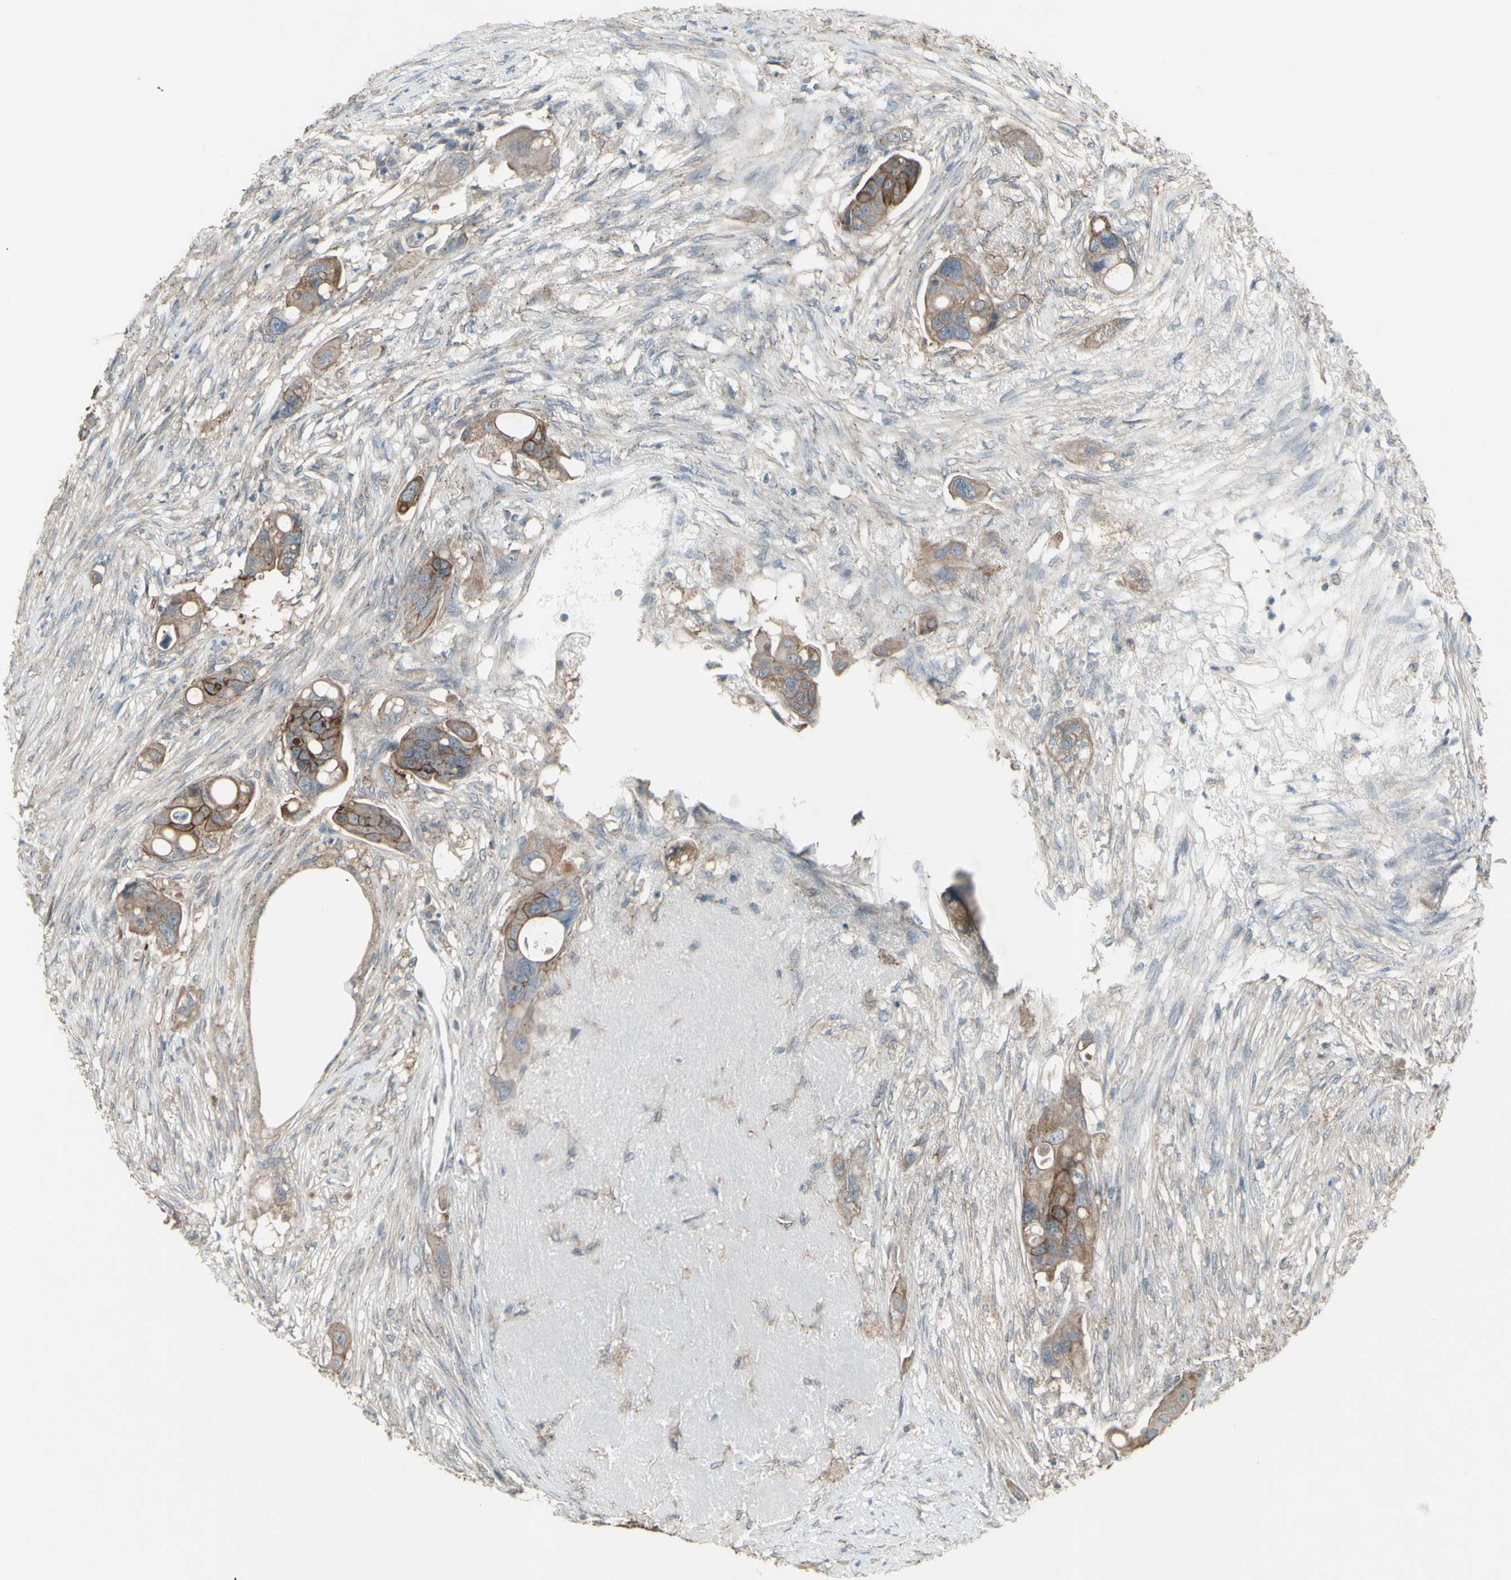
{"staining": {"intensity": "moderate", "quantity": ">75%", "location": "cytoplasmic/membranous"}, "tissue": "colorectal cancer", "cell_type": "Tumor cells", "image_type": "cancer", "snomed": [{"axis": "morphology", "description": "Adenocarcinoma, NOS"}, {"axis": "topography", "description": "Colon"}], "caption": "Tumor cells display medium levels of moderate cytoplasmic/membranous positivity in about >75% of cells in human colorectal cancer (adenocarcinoma).", "gene": "FXYD3", "patient": {"sex": "female", "age": 57}}